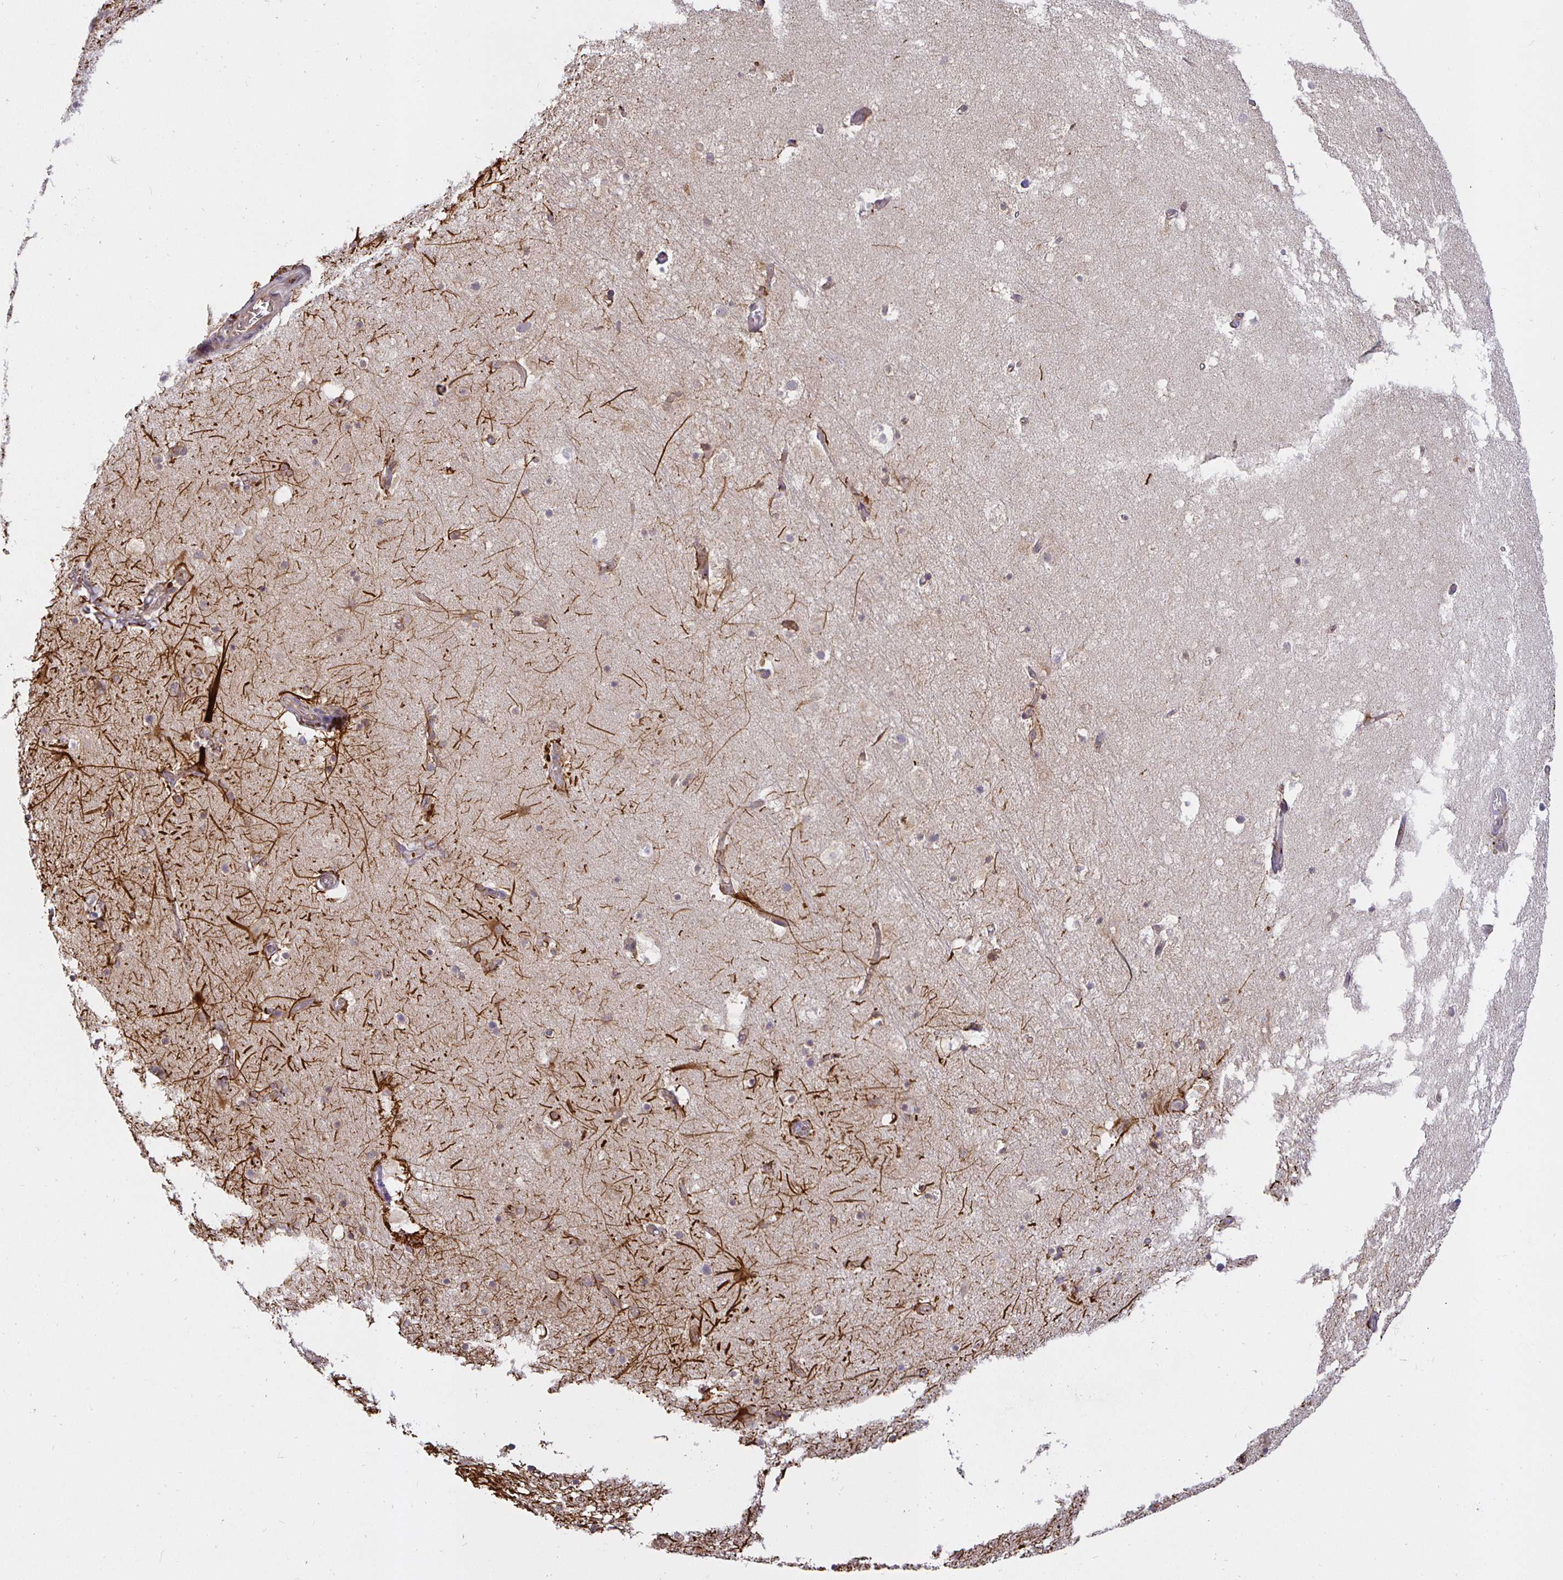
{"staining": {"intensity": "strong", "quantity": "<25%", "location": "cytoplasmic/membranous"}, "tissue": "hippocampus", "cell_type": "Glial cells", "image_type": "normal", "snomed": [{"axis": "morphology", "description": "Normal tissue, NOS"}, {"axis": "topography", "description": "Hippocampus"}], "caption": "This histopathology image exhibits immunohistochemistry (IHC) staining of benign hippocampus, with medium strong cytoplasmic/membranous staining in approximately <25% of glial cells.", "gene": "IRAK1", "patient": {"sex": "female", "age": 52}}